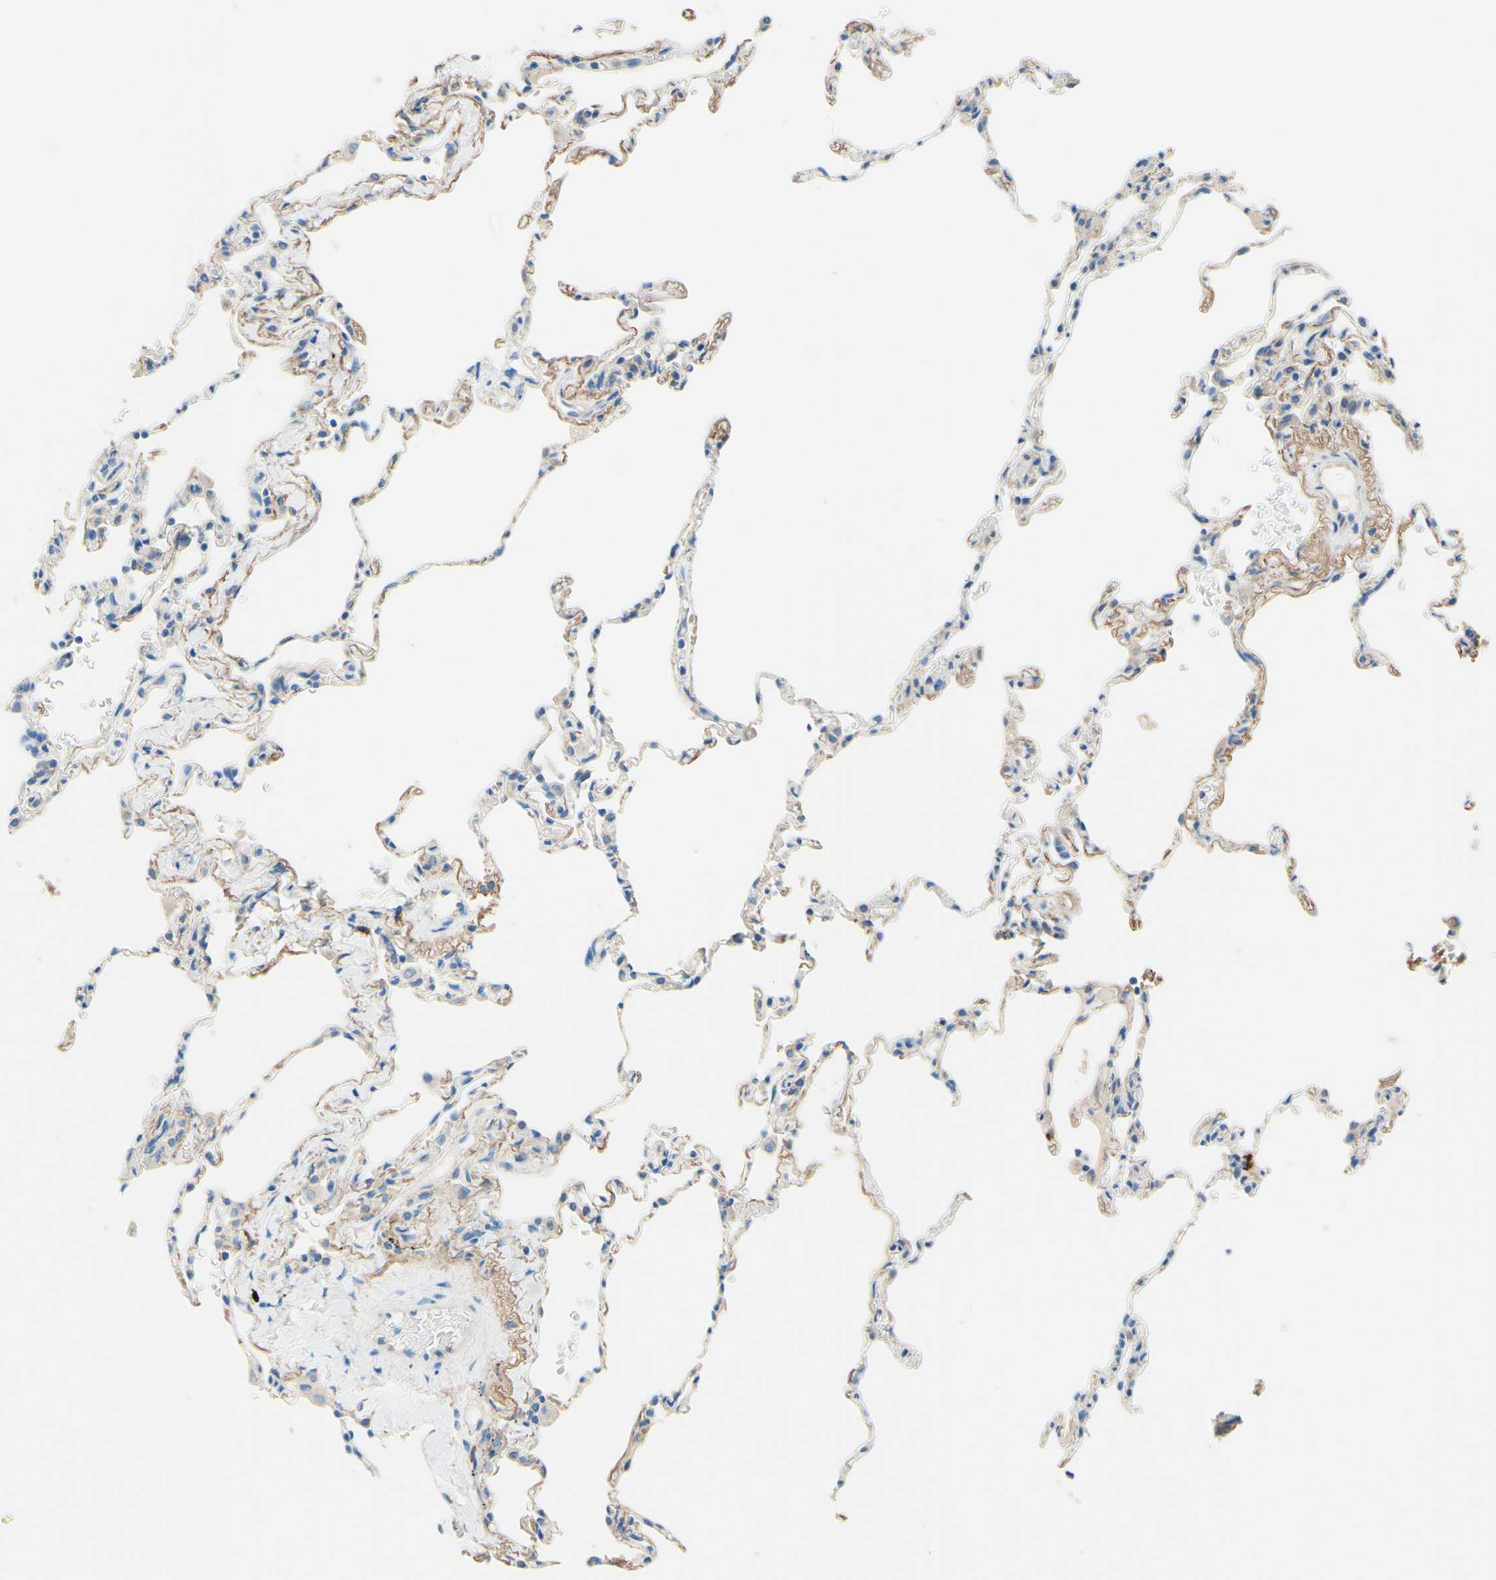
{"staining": {"intensity": "negative", "quantity": "none", "location": "none"}, "tissue": "lung", "cell_type": "Alveolar cells", "image_type": "normal", "snomed": [{"axis": "morphology", "description": "Normal tissue, NOS"}, {"axis": "topography", "description": "Lung"}], "caption": "High magnification brightfield microscopy of benign lung stained with DAB (3,3'-diaminobenzidine) (brown) and counterstained with hematoxylin (blue): alveolar cells show no significant staining.", "gene": "PASD1", "patient": {"sex": "male", "age": 59}}